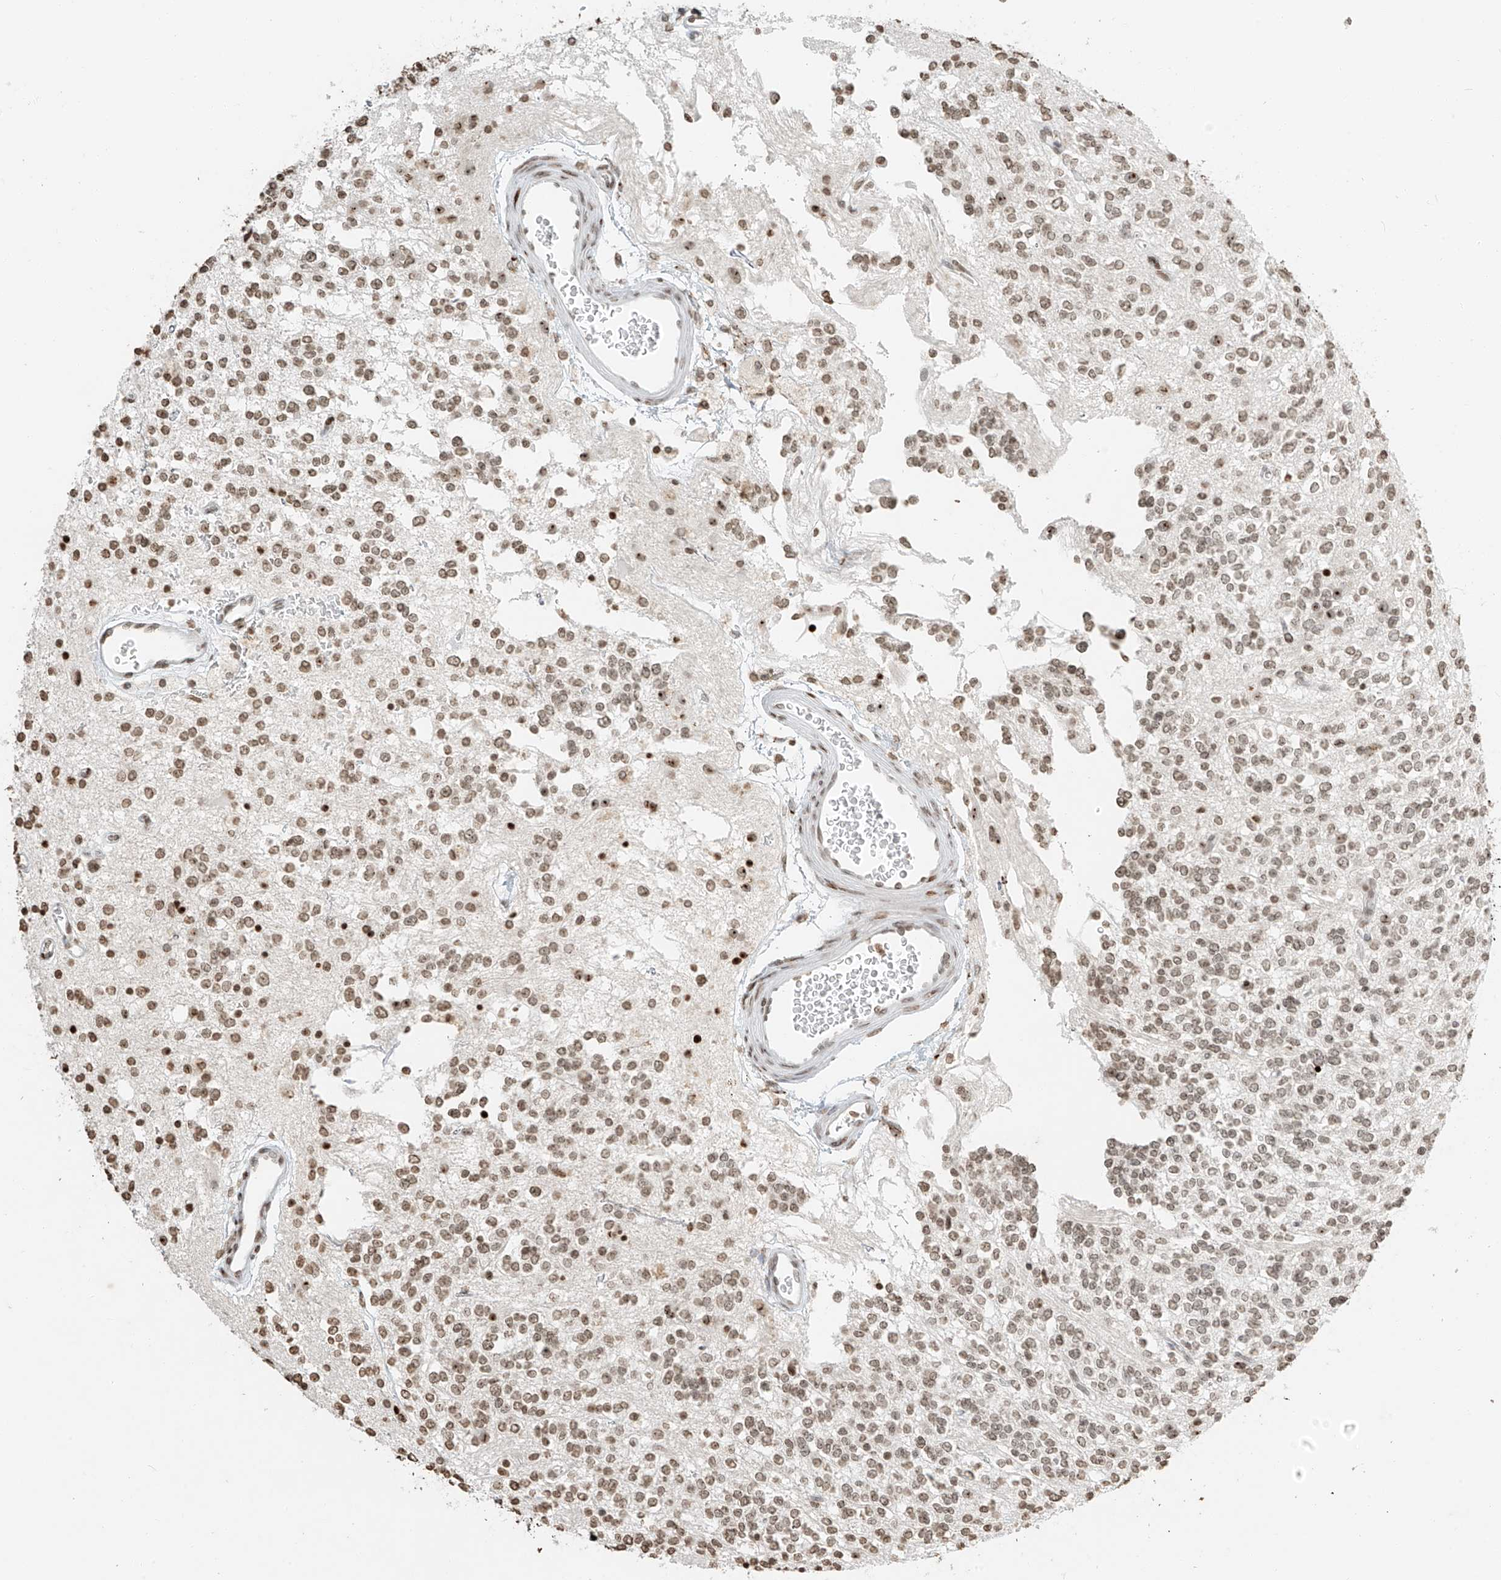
{"staining": {"intensity": "moderate", "quantity": ">75%", "location": "nuclear"}, "tissue": "glioma", "cell_type": "Tumor cells", "image_type": "cancer", "snomed": [{"axis": "morphology", "description": "Glioma, malignant, High grade"}, {"axis": "topography", "description": "Brain"}], "caption": "Malignant high-grade glioma stained with a protein marker displays moderate staining in tumor cells.", "gene": "C17orf58", "patient": {"sex": "male", "age": 34}}